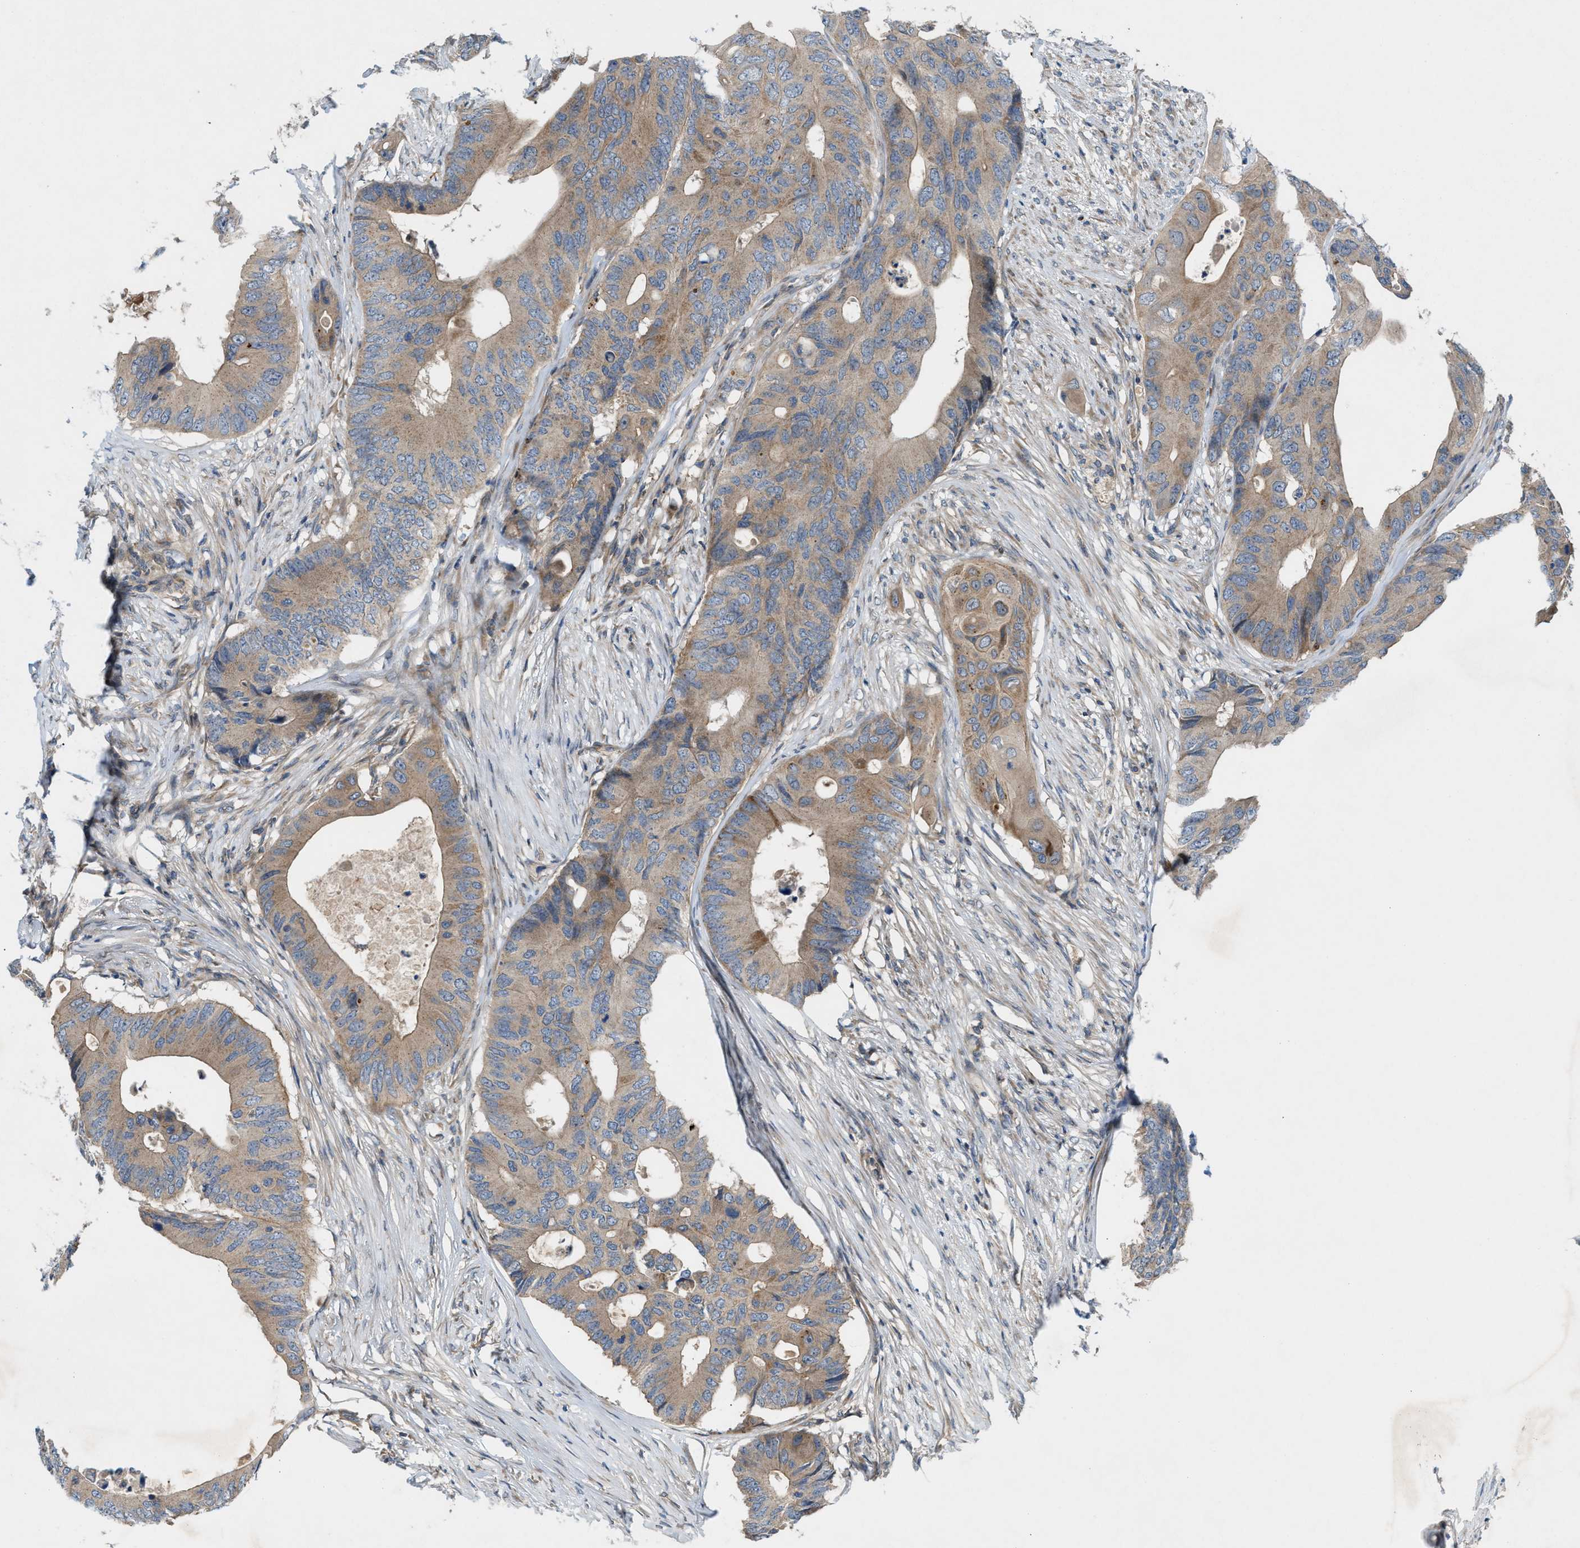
{"staining": {"intensity": "moderate", "quantity": ">75%", "location": "cytoplasmic/membranous"}, "tissue": "colorectal cancer", "cell_type": "Tumor cells", "image_type": "cancer", "snomed": [{"axis": "morphology", "description": "Adenocarcinoma, NOS"}, {"axis": "topography", "description": "Colon"}], "caption": "This is a micrograph of immunohistochemistry (IHC) staining of colorectal cancer, which shows moderate positivity in the cytoplasmic/membranous of tumor cells.", "gene": "CYB5D1", "patient": {"sex": "male", "age": 71}}